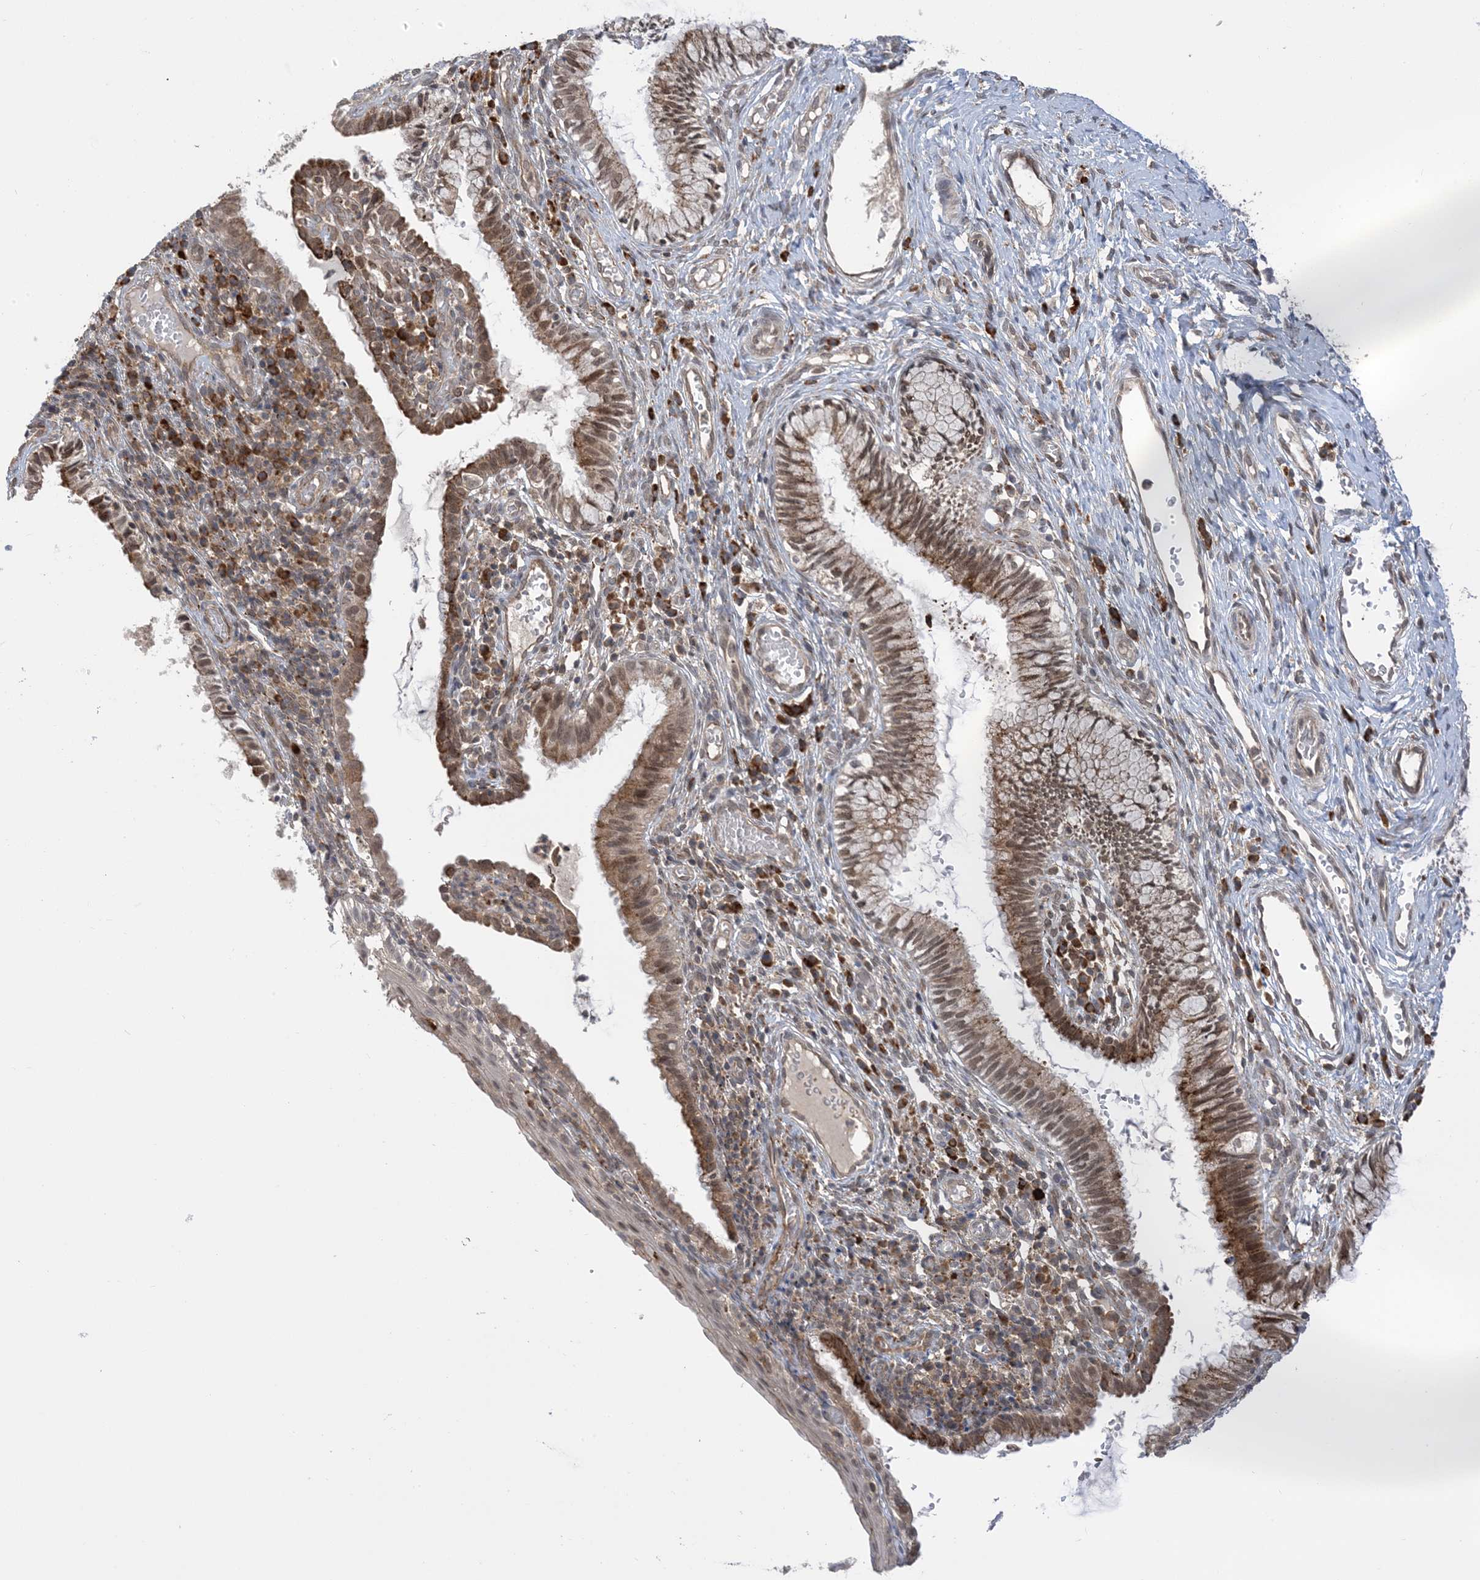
{"staining": {"intensity": "moderate", "quantity": ">75%", "location": "cytoplasmic/membranous,nuclear"}, "tissue": "cervix", "cell_type": "Glandular cells", "image_type": "normal", "snomed": [{"axis": "morphology", "description": "Normal tissue, NOS"}, {"axis": "topography", "description": "Cervix"}], "caption": "Cervix stained with IHC exhibits moderate cytoplasmic/membranous,nuclear staining in about >75% of glandular cells.", "gene": "METTL21A", "patient": {"sex": "female", "age": 27}}